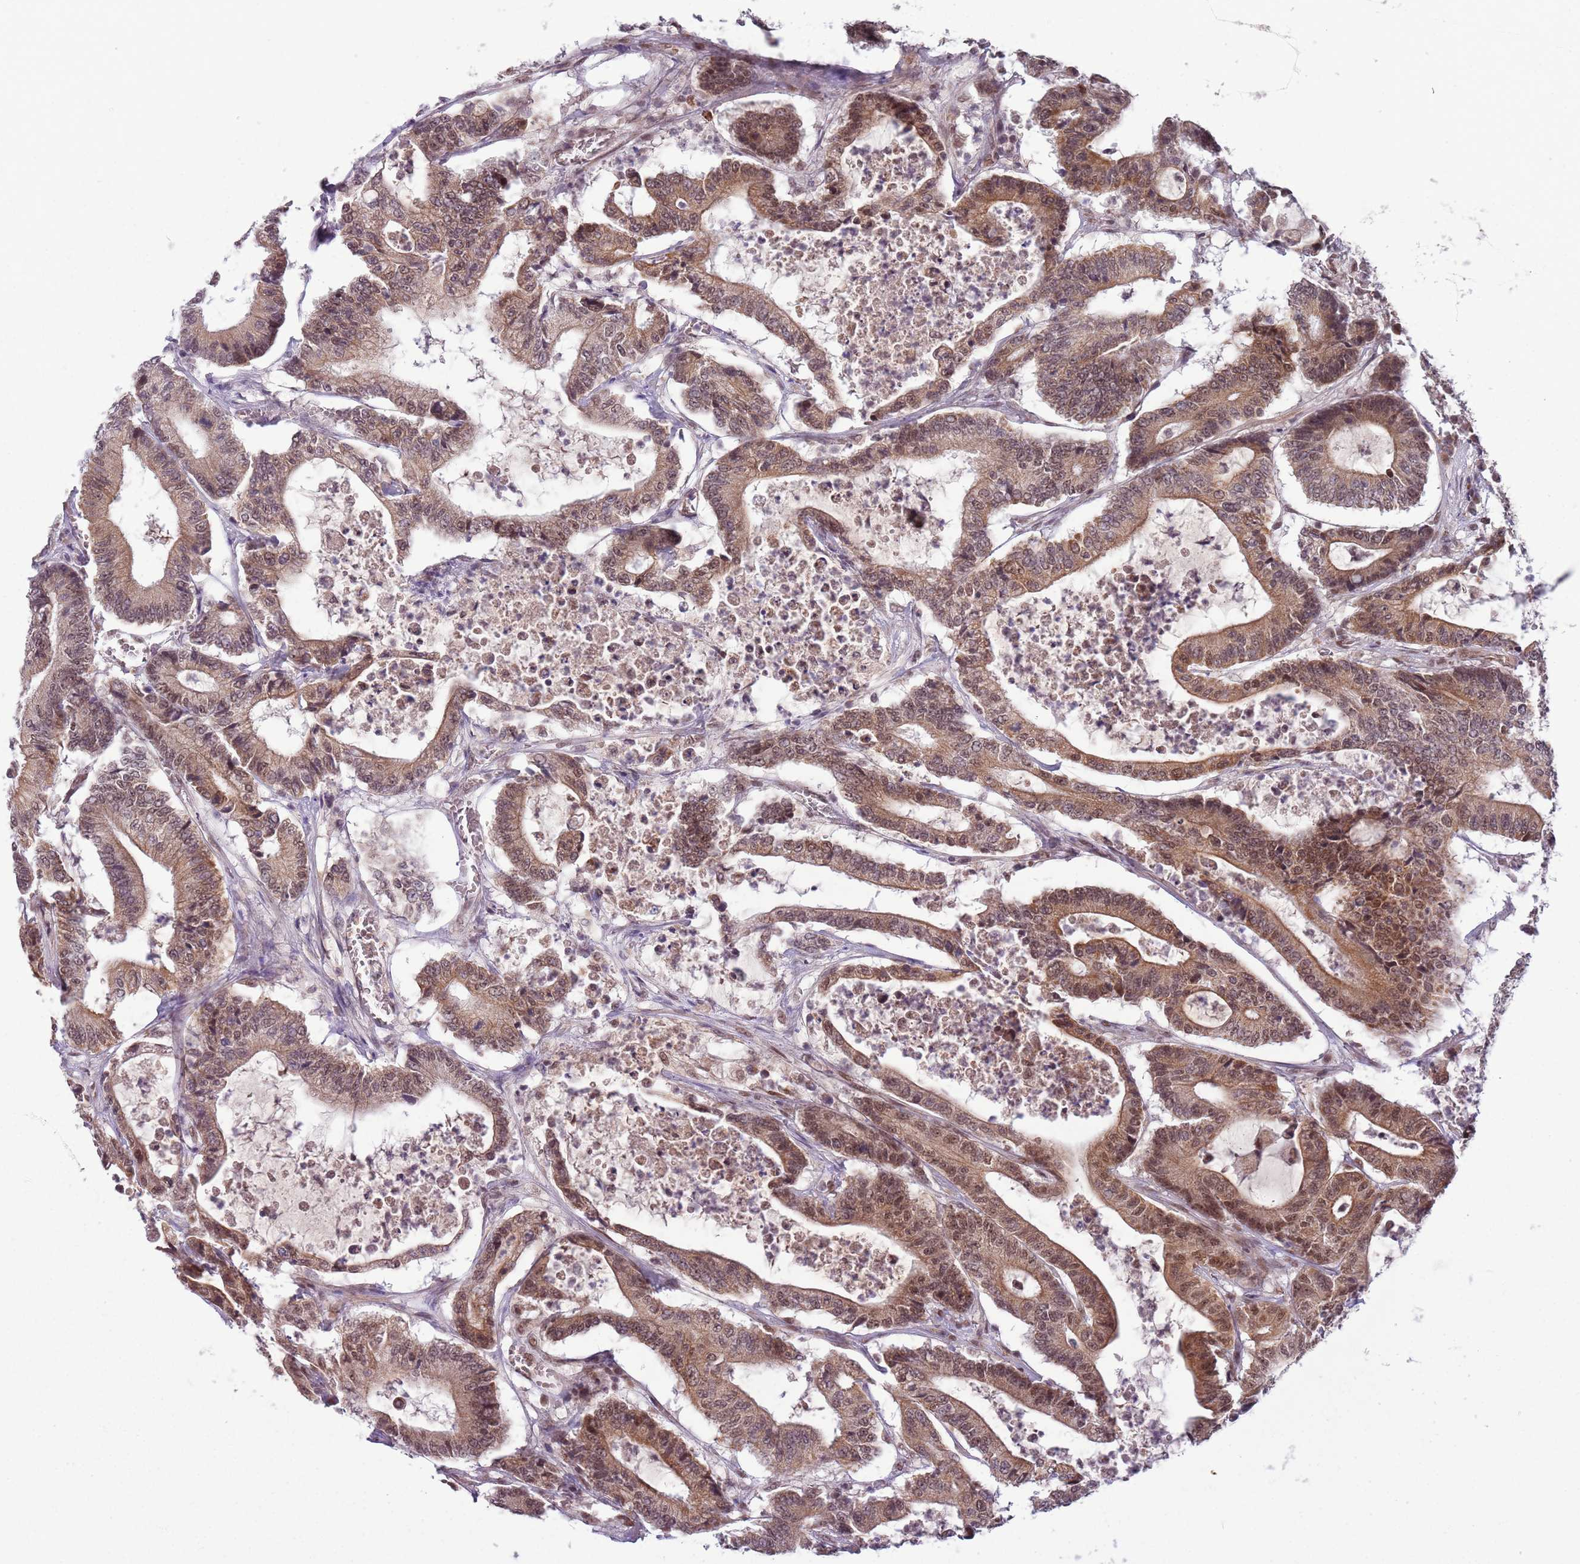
{"staining": {"intensity": "moderate", "quantity": ">75%", "location": "cytoplasmic/membranous,nuclear"}, "tissue": "colorectal cancer", "cell_type": "Tumor cells", "image_type": "cancer", "snomed": [{"axis": "morphology", "description": "Adenocarcinoma, NOS"}, {"axis": "topography", "description": "Colon"}], "caption": "Immunohistochemistry of human colorectal cancer displays medium levels of moderate cytoplasmic/membranous and nuclear positivity in approximately >75% of tumor cells.", "gene": "FAM120AOS", "patient": {"sex": "female", "age": 84}}